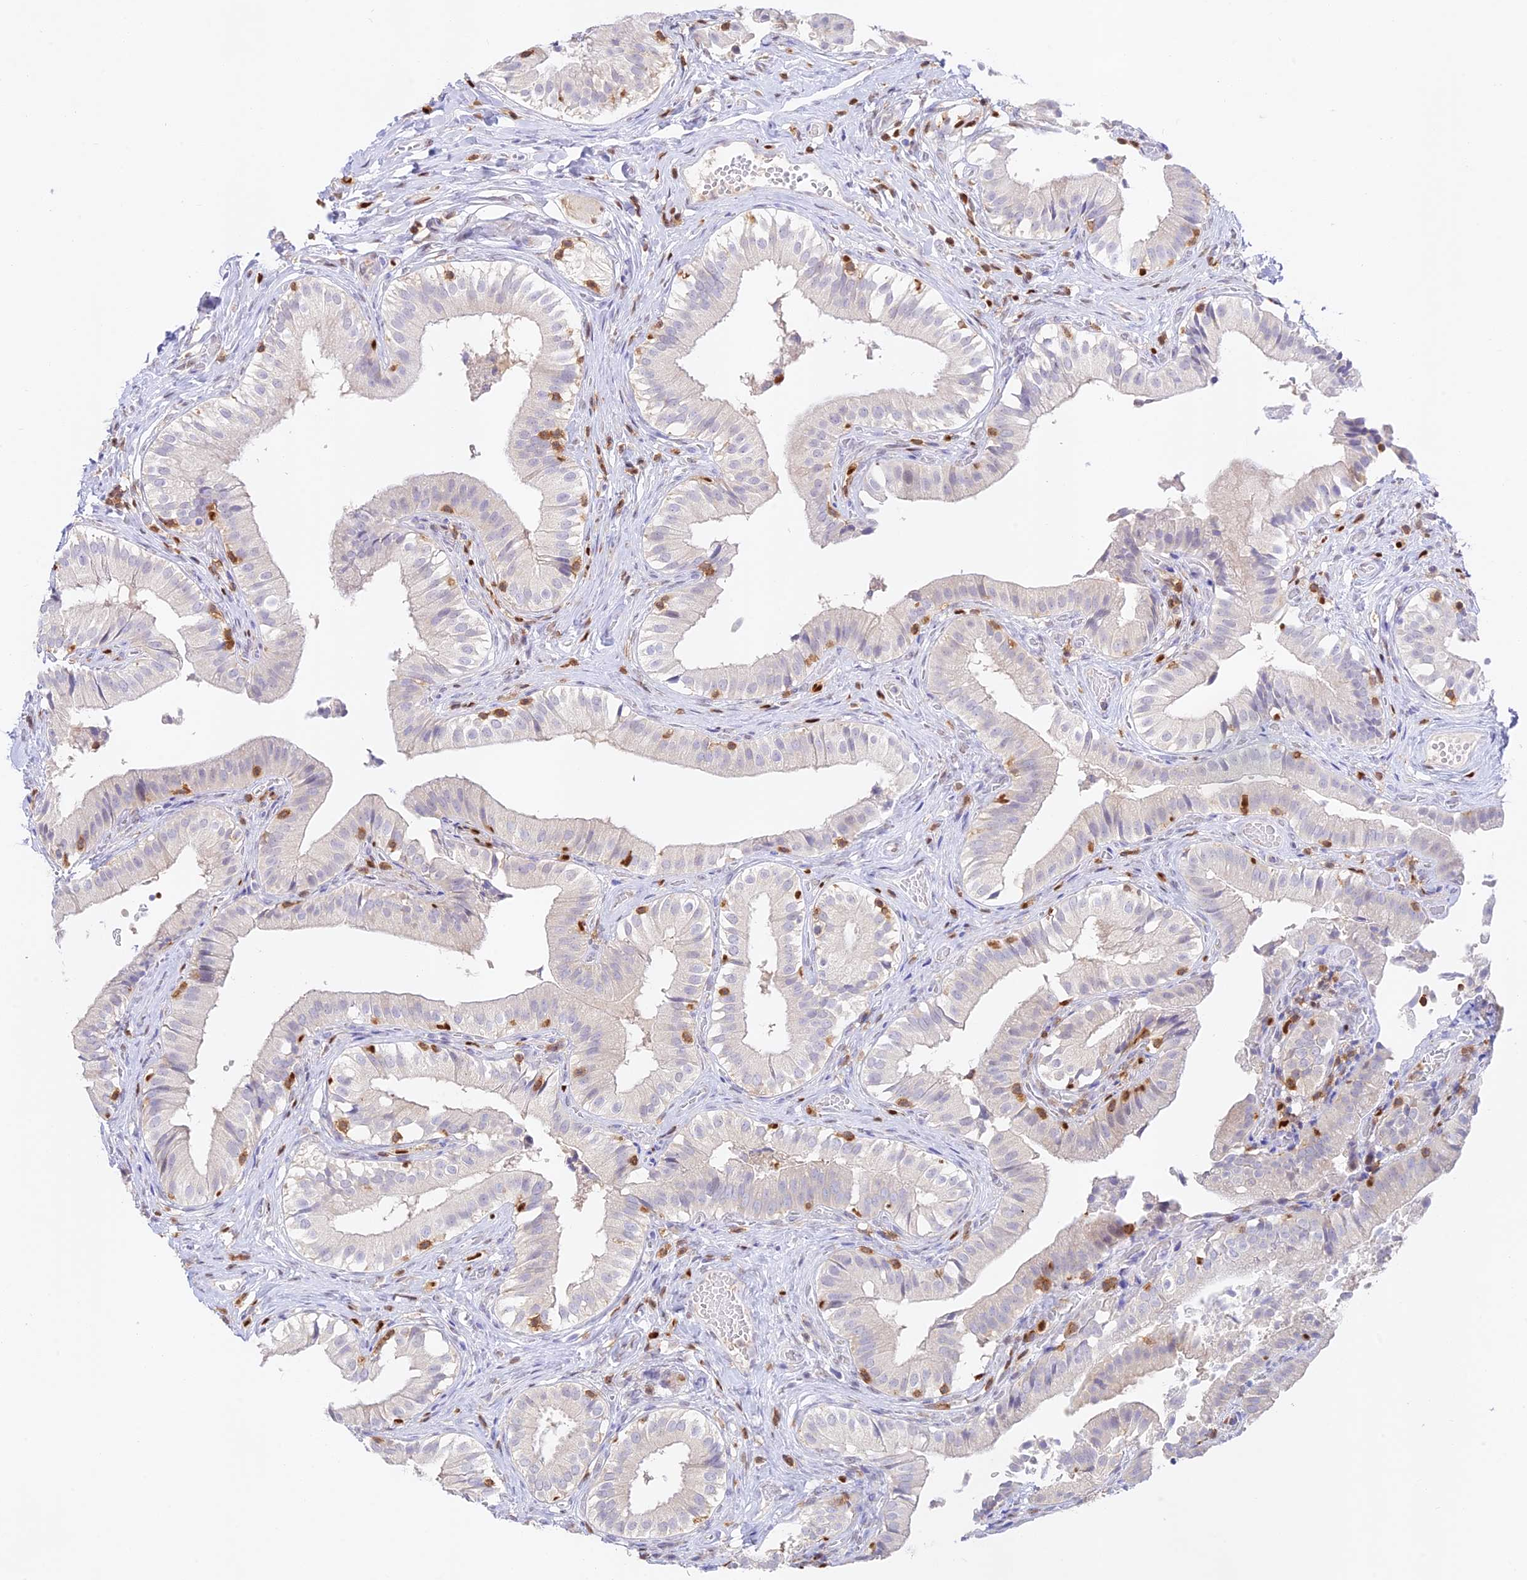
{"staining": {"intensity": "negative", "quantity": "none", "location": "none"}, "tissue": "gallbladder", "cell_type": "Glandular cells", "image_type": "normal", "snomed": [{"axis": "morphology", "description": "Normal tissue, NOS"}, {"axis": "topography", "description": "Gallbladder"}], "caption": "This micrograph is of unremarkable gallbladder stained with immunohistochemistry to label a protein in brown with the nuclei are counter-stained blue. There is no staining in glandular cells. (Stains: DAB (3,3'-diaminobenzidine) IHC with hematoxylin counter stain, Microscopy: brightfield microscopy at high magnification).", "gene": "DENND1C", "patient": {"sex": "female", "age": 47}}